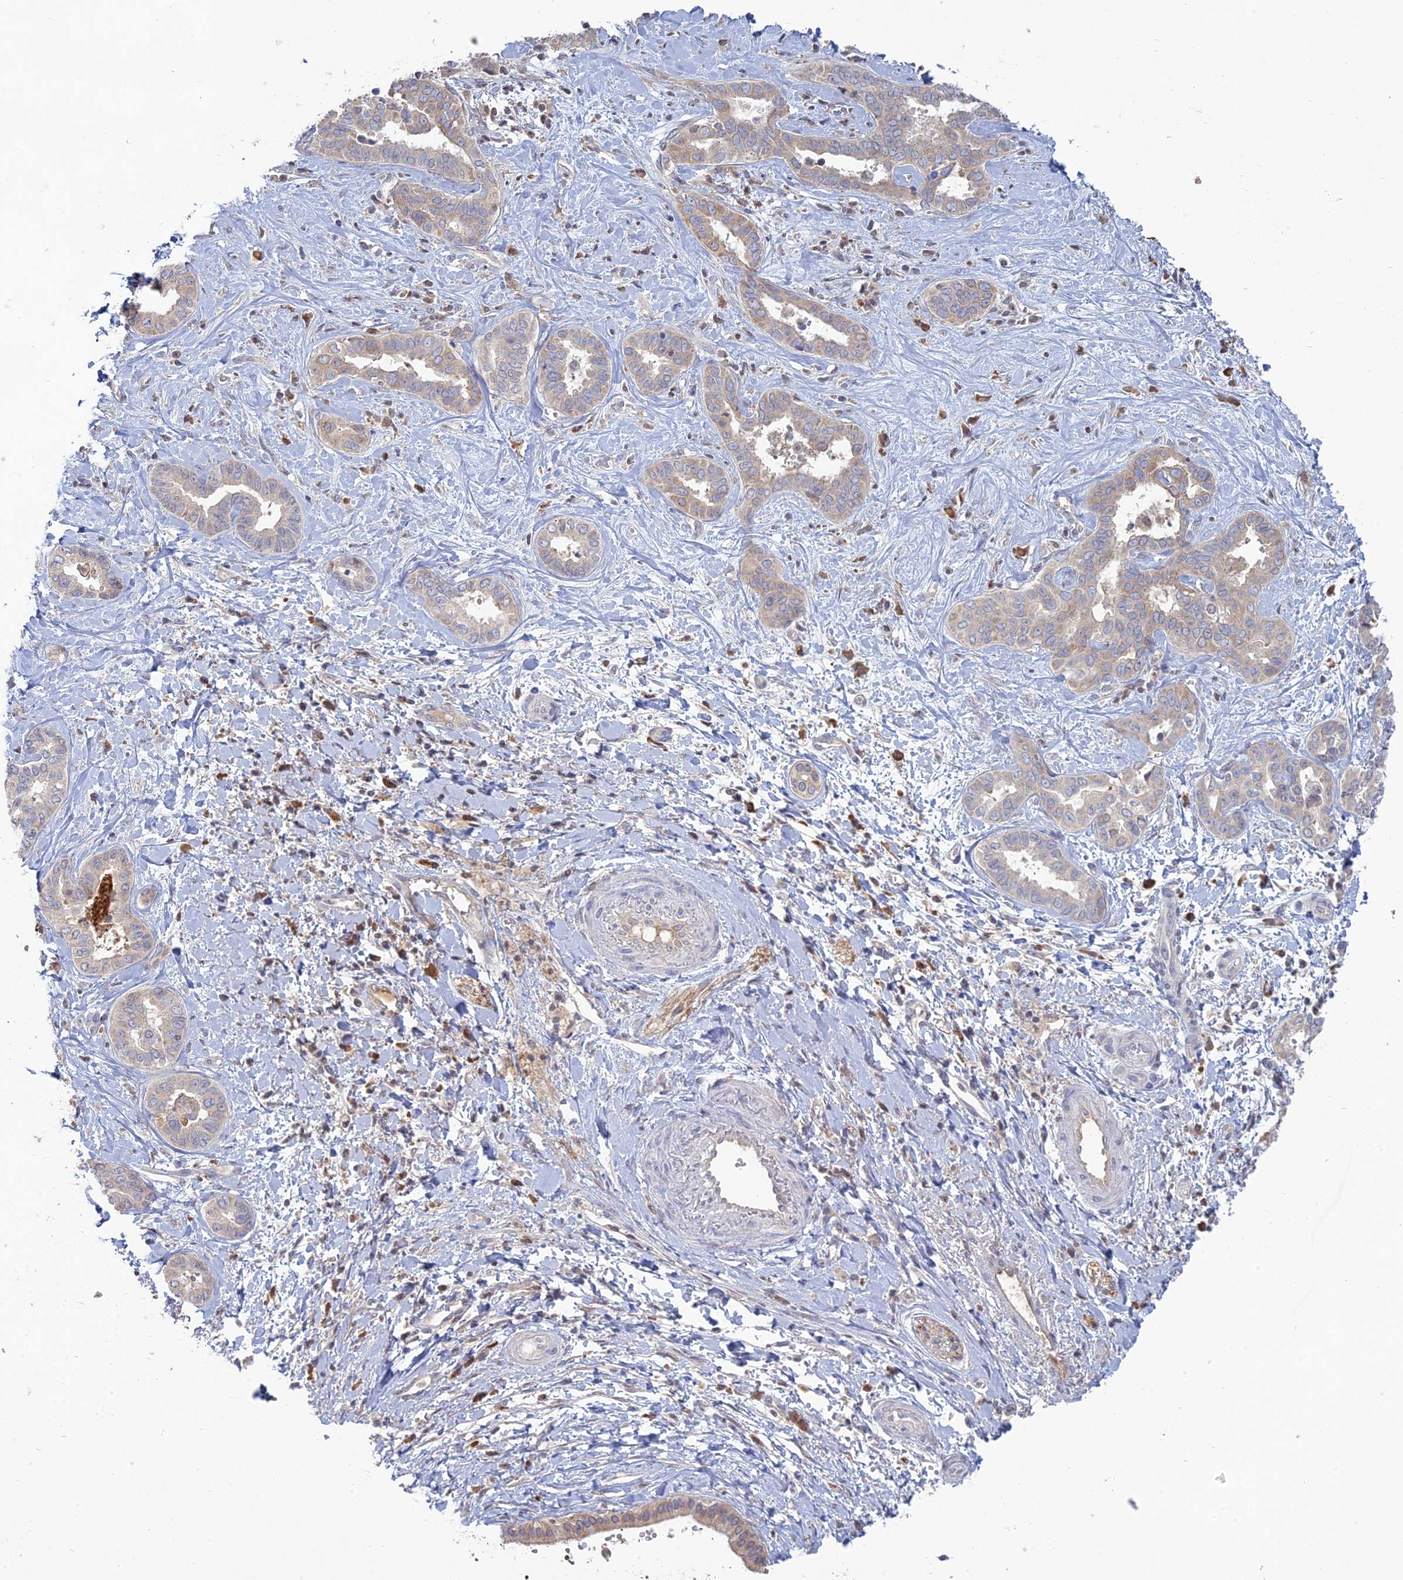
{"staining": {"intensity": "weak", "quantity": "25%-75%", "location": "cytoplasmic/membranous"}, "tissue": "liver cancer", "cell_type": "Tumor cells", "image_type": "cancer", "snomed": [{"axis": "morphology", "description": "Cholangiocarcinoma"}, {"axis": "topography", "description": "Liver"}], "caption": "A low amount of weak cytoplasmic/membranous expression is seen in about 25%-75% of tumor cells in liver cancer tissue.", "gene": "TMEM208", "patient": {"sex": "female", "age": 77}}